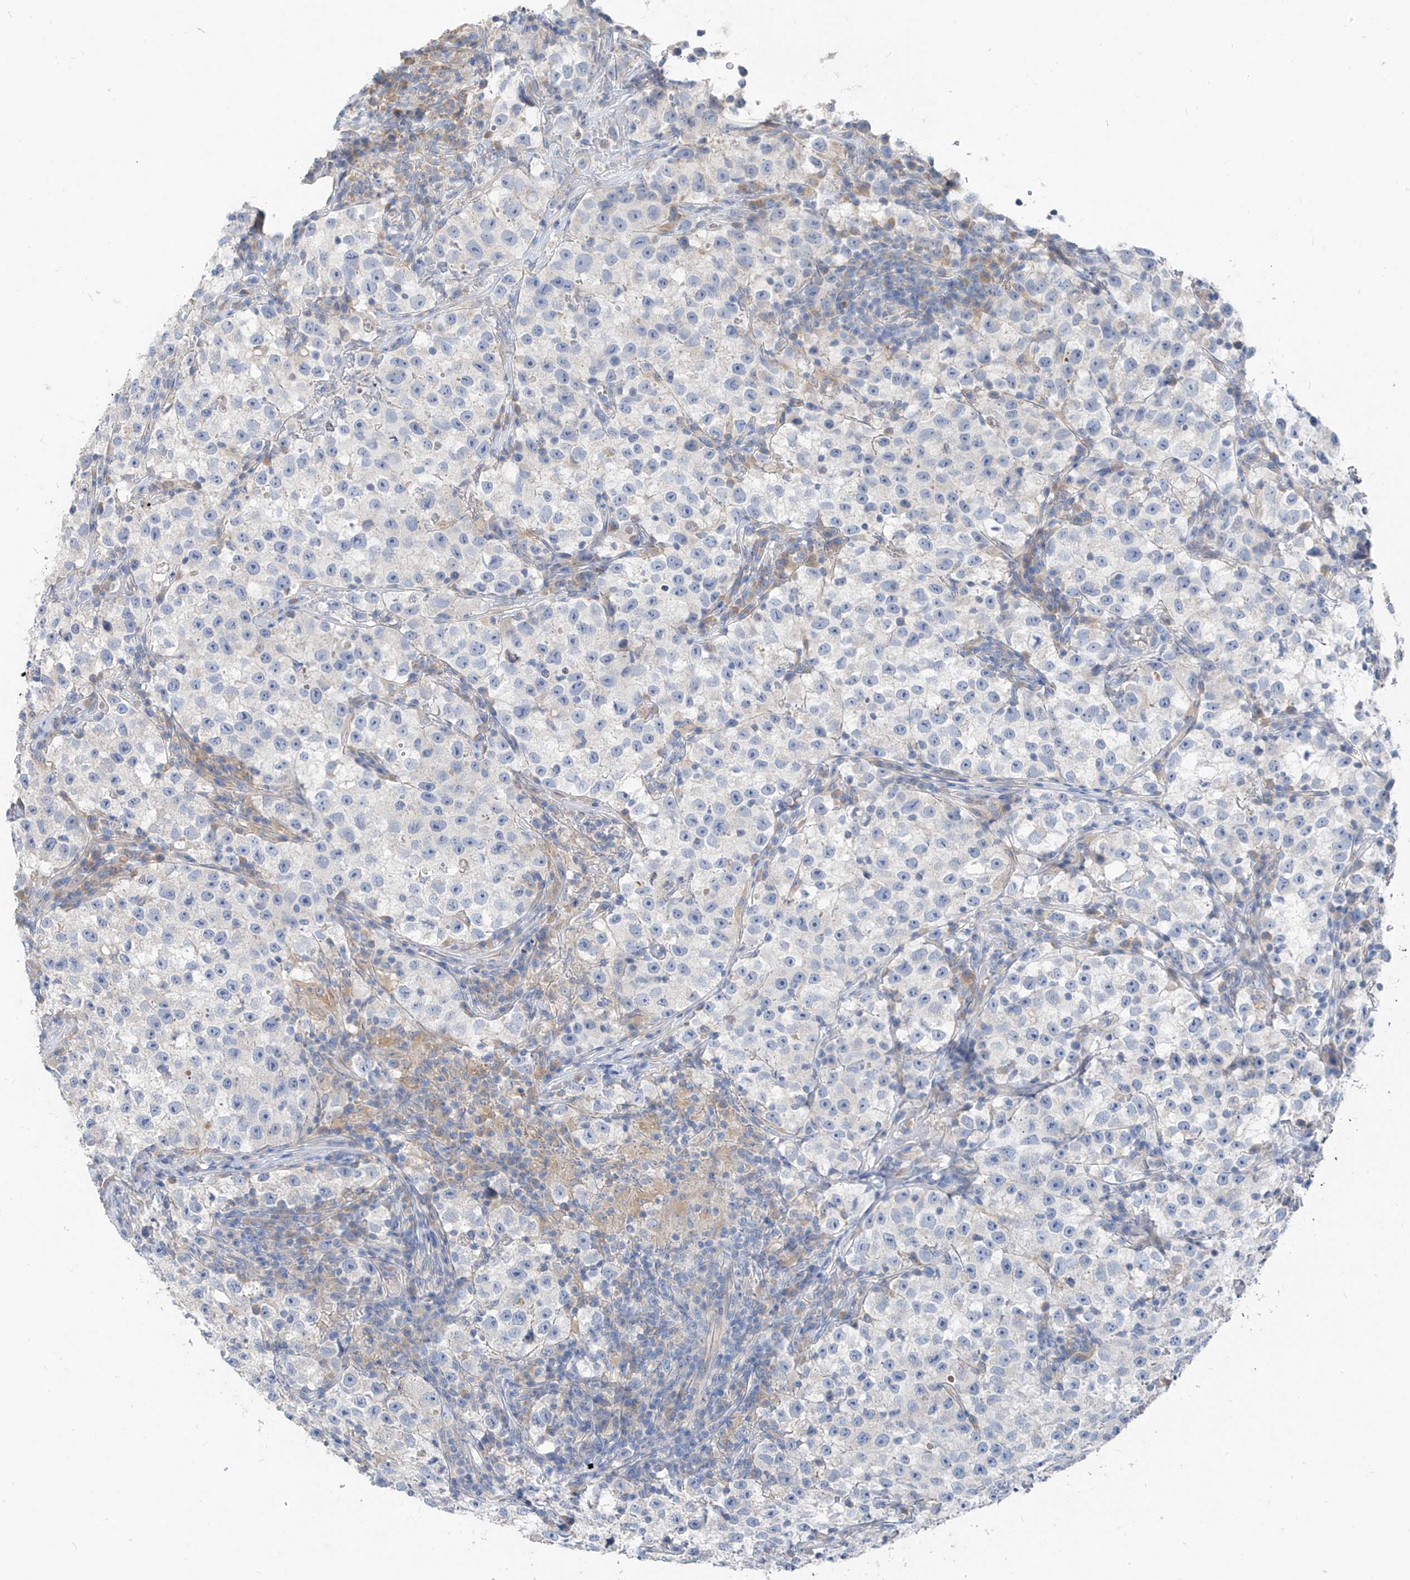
{"staining": {"intensity": "negative", "quantity": "none", "location": "none"}, "tissue": "testis cancer", "cell_type": "Tumor cells", "image_type": "cancer", "snomed": [{"axis": "morphology", "description": "Seminoma, NOS"}, {"axis": "topography", "description": "Testis"}], "caption": "Tumor cells show no significant staining in seminoma (testis). (DAB (3,3'-diaminobenzidine) immunohistochemistry (IHC), high magnification).", "gene": "LDAH", "patient": {"sex": "male", "age": 22}}